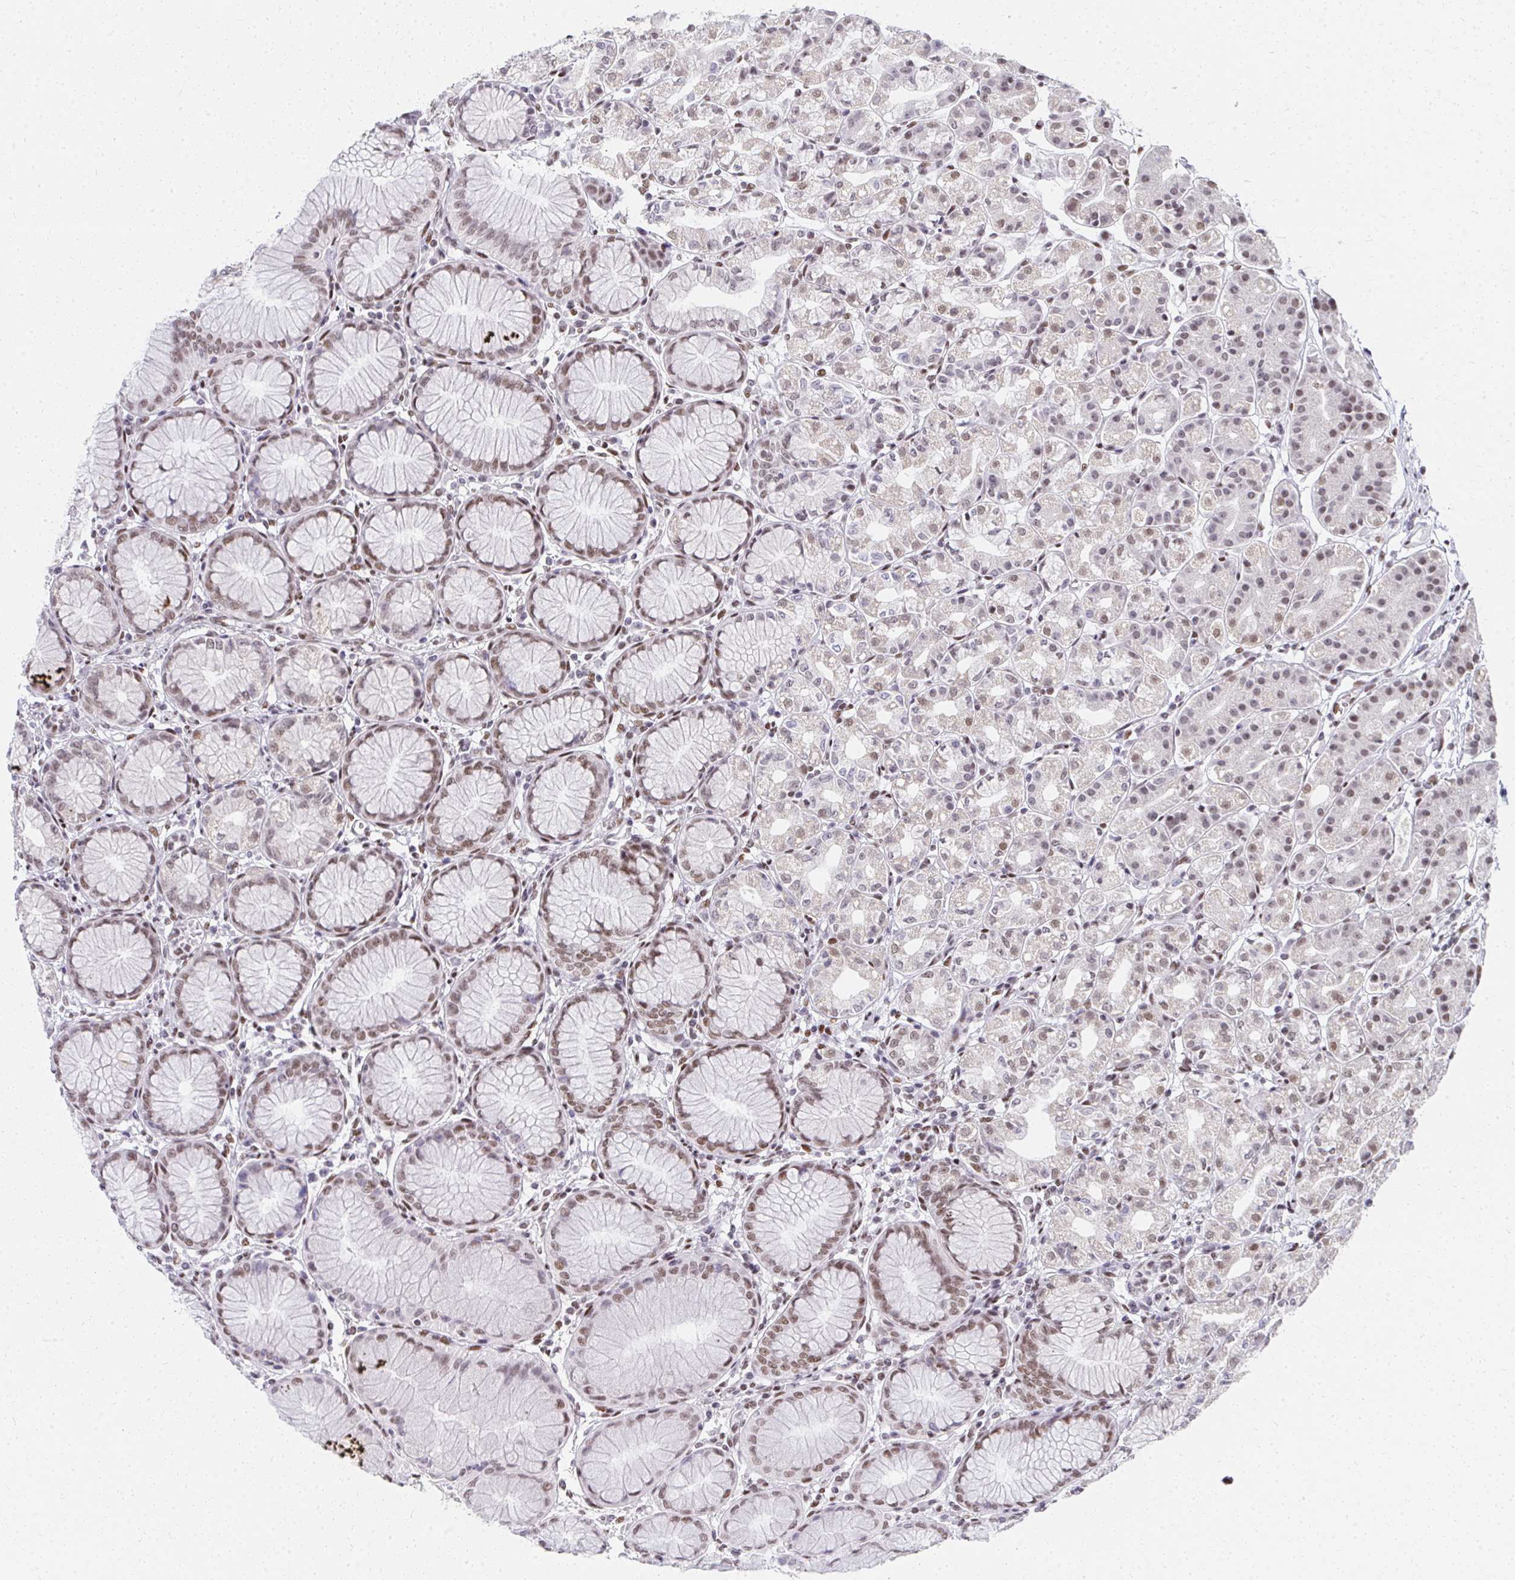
{"staining": {"intensity": "moderate", "quantity": "25%-75%", "location": "nuclear"}, "tissue": "stomach", "cell_type": "Glandular cells", "image_type": "normal", "snomed": [{"axis": "morphology", "description": "Normal tissue, NOS"}, {"axis": "topography", "description": "Stomach"}], "caption": "Immunohistochemical staining of benign stomach shows 25%-75% levels of moderate nuclear protein positivity in approximately 25%-75% of glandular cells. (DAB (3,3'-diaminobenzidine) = brown stain, brightfield microscopy at high magnification).", "gene": "CREBBP", "patient": {"sex": "female", "age": 57}}